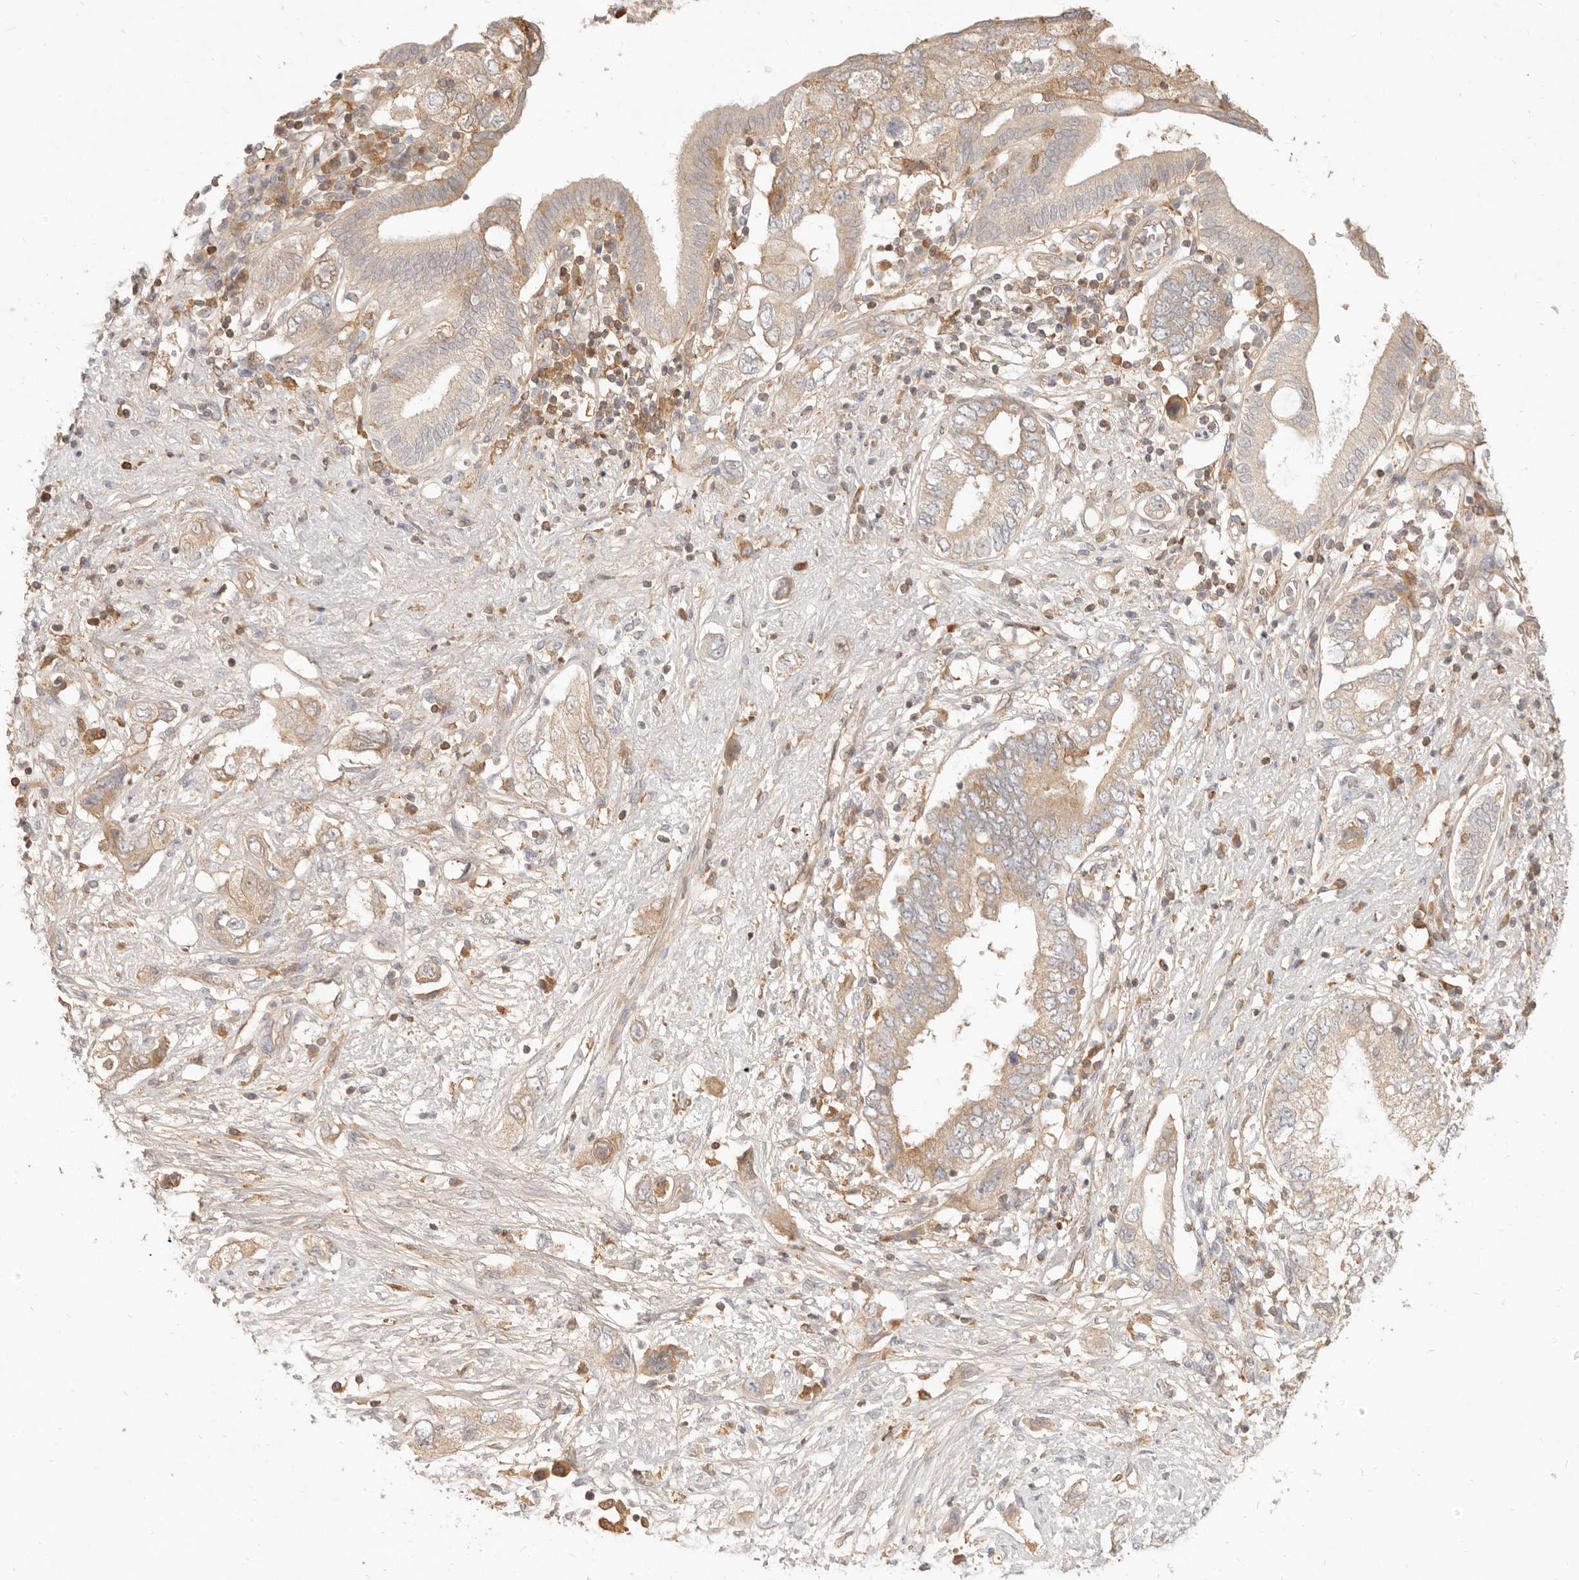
{"staining": {"intensity": "weak", "quantity": ">75%", "location": "cytoplasmic/membranous"}, "tissue": "pancreatic cancer", "cell_type": "Tumor cells", "image_type": "cancer", "snomed": [{"axis": "morphology", "description": "Adenocarcinoma, NOS"}, {"axis": "topography", "description": "Pancreas"}], "caption": "Pancreatic cancer was stained to show a protein in brown. There is low levels of weak cytoplasmic/membranous staining in about >75% of tumor cells.", "gene": "NECAP2", "patient": {"sex": "female", "age": 73}}